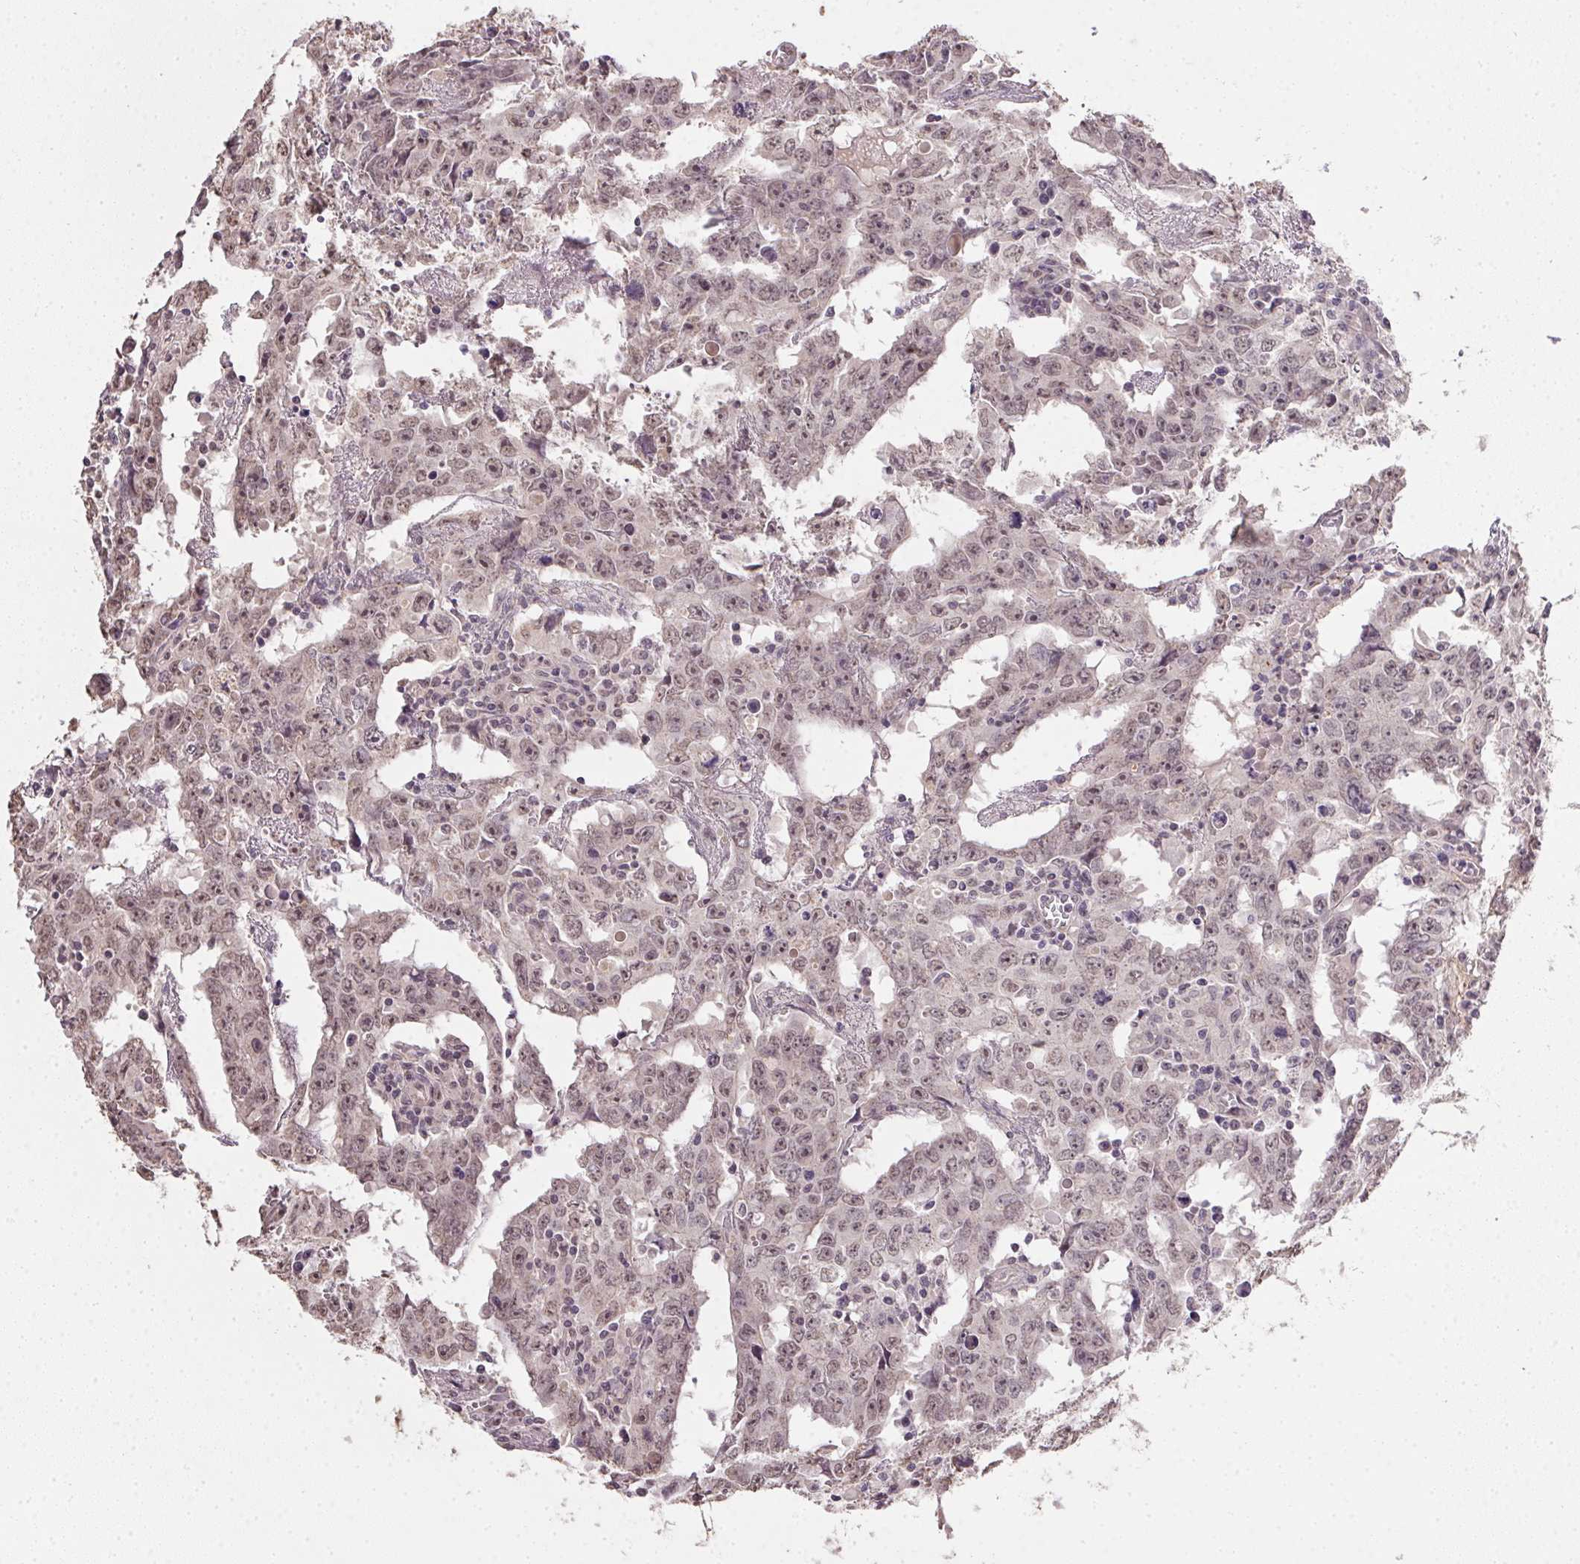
{"staining": {"intensity": "weak", "quantity": "25%-75%", "location": "nuclear"}, "tissue": "testis cancer", "cell_type": "Tumor cells", "image_type": "cancer", "snomed": [{"axis": "morphology", "description": "Carcinoma, Embryonal, NOS"}, {"axis": "topography", "description": "Testis"}], "caption": "Tumor cells display low levels of weak nuclear staining in about 25%-75% of cells in embryonal carcinoma (testis). The protein of interest is shown in brown color, while the nuclei are stained blue.", "gene": "PPP4R4", "patient": {"sex": "male", "age": 22}}